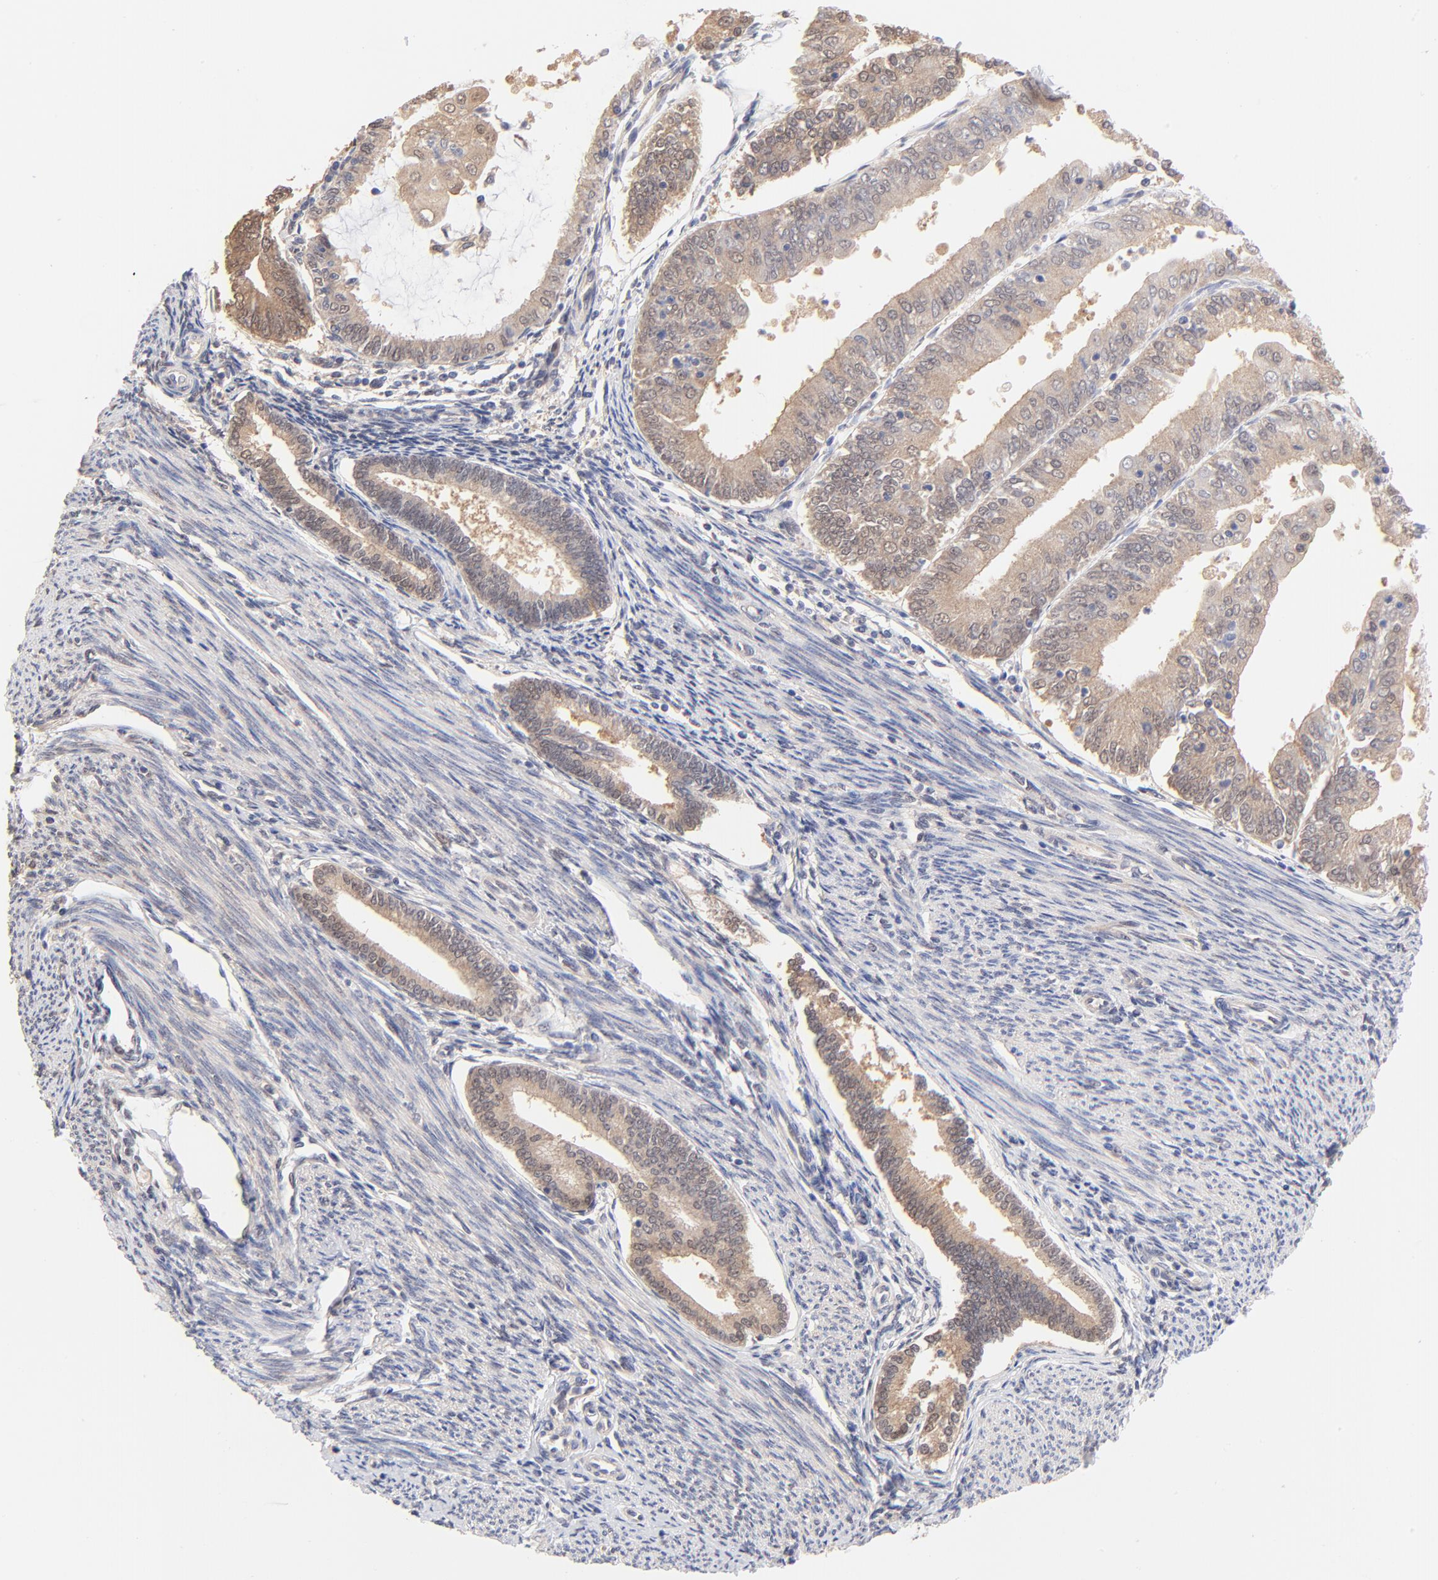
{"staining": {"intensity": "weak", "quantity": ">75%", "location": "cytoplasmic/membranous"}, "tissue": "endometrial cancer", "cell_type": "Tumor cells", "image_type": "cancer", "snomed": [{"axis": "morphology", "description": "Adenocarcinoma, NOS"}, {"axis": "topography", "description": "Endometrium"}], "caption": "An immunohistochemistry image of neoplastic tissue is shown. Protein staining in brown labels weak cytoplasmic/membranous positivity in adenocarcinoma (endometrial) within tumor cells. (DAB (3,3'-diaminobenzidine) IHC with brightfield microscopy, high magnification).", "gene": "TXNL1", "patient": {"sex": "female", "age": 79}}